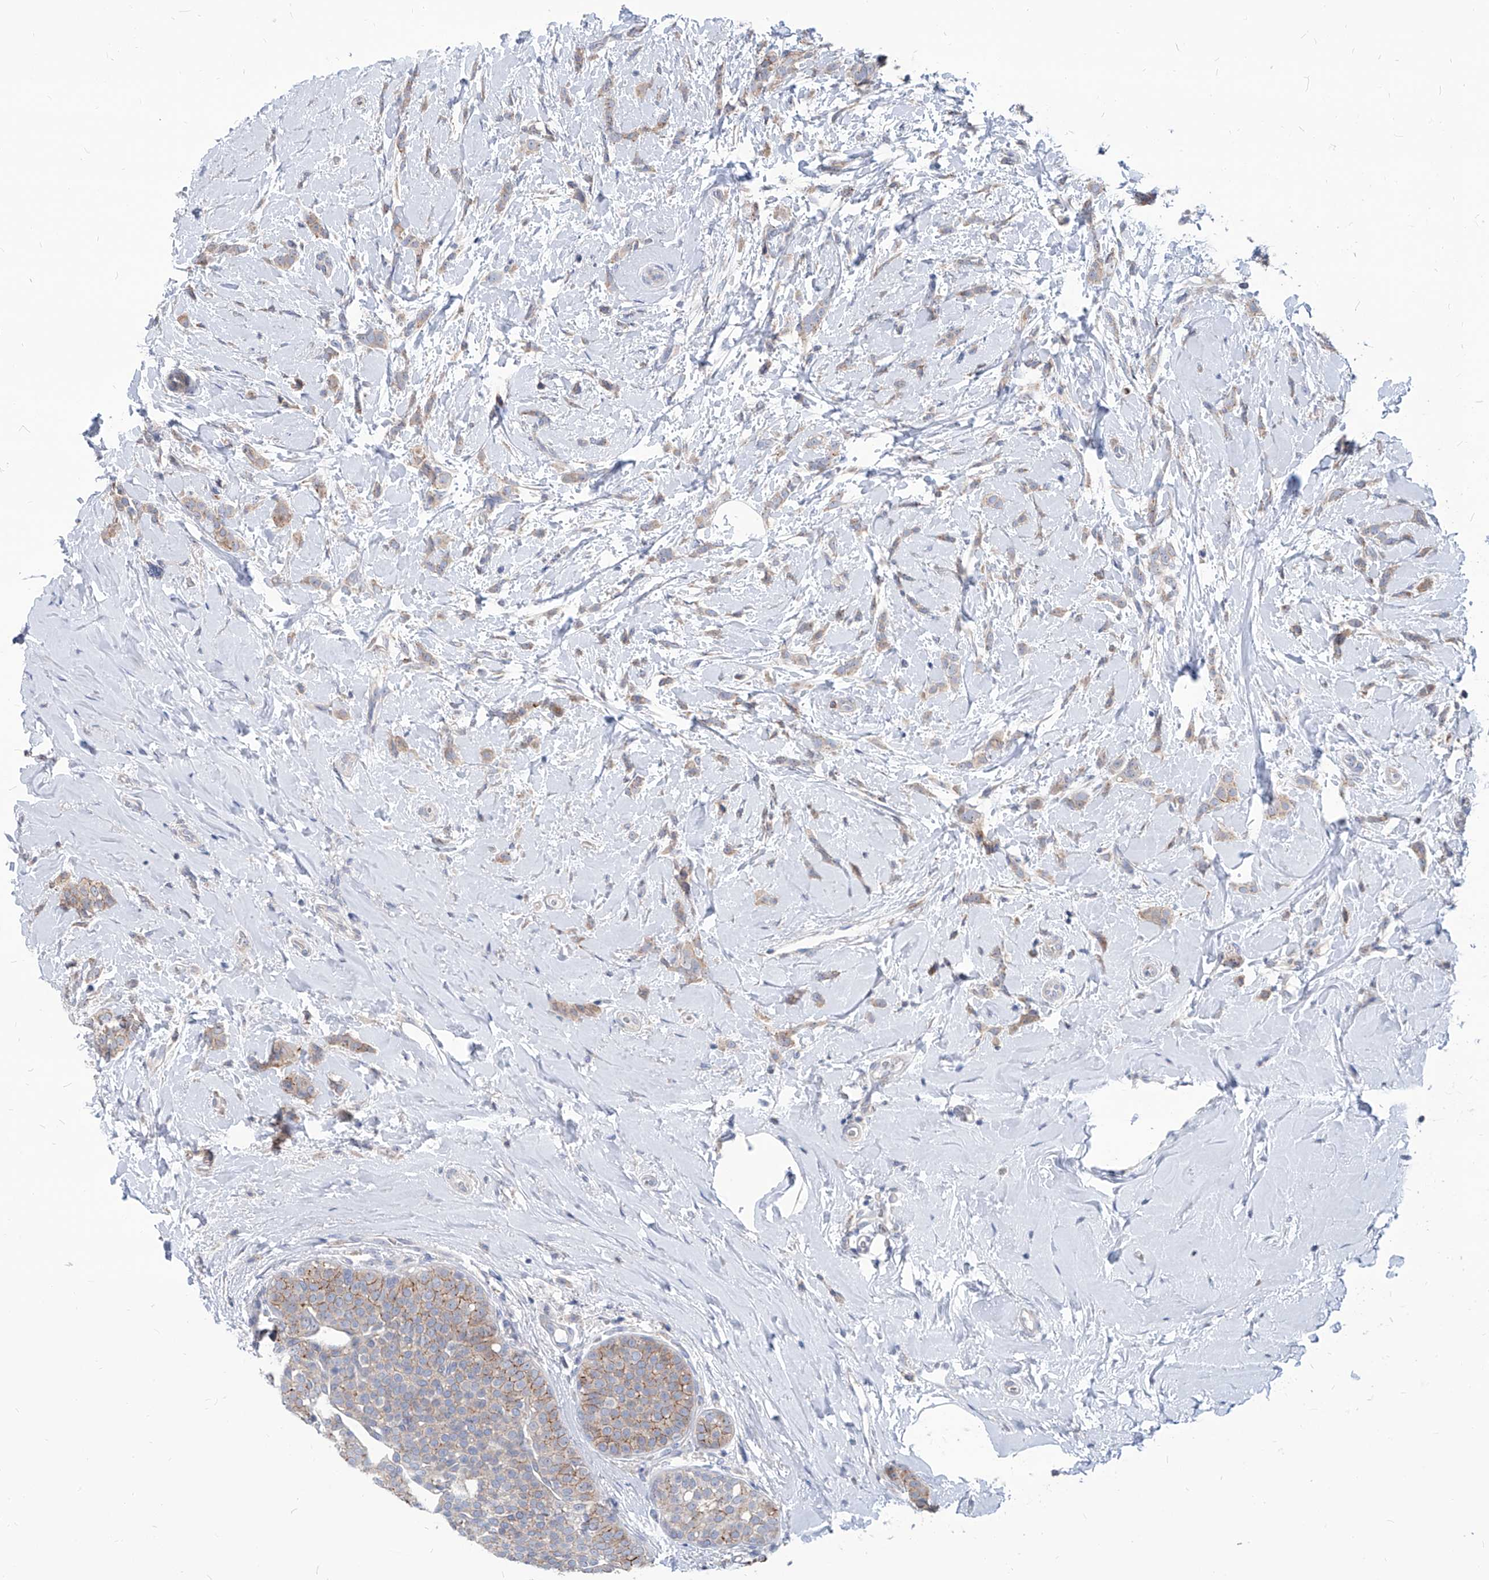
{"staining": {"intensity": "weak", "quantity": ">75%", "location": "cytoplasmic/membranous"}, "tissue": "breast cancer", "cell_type": "Tumor cells", "image_type": "cancer", "snomed": [{"axis": "morphology", "description": "Lobular carcinoma, in situ"}, {"axis": "morphology", "description": "Lobular carcinoma"}, {"axis": "topography", "description": "Breast"}], "caption": "Immunohistochemical staining of human breast cancer (lobular carcinoma) exhibits weak cytoplasmic/membranous protein expression in about >75% of tumor cells.", "gene": "AGPS", "patient": {"sex": "female", "age": 41}}